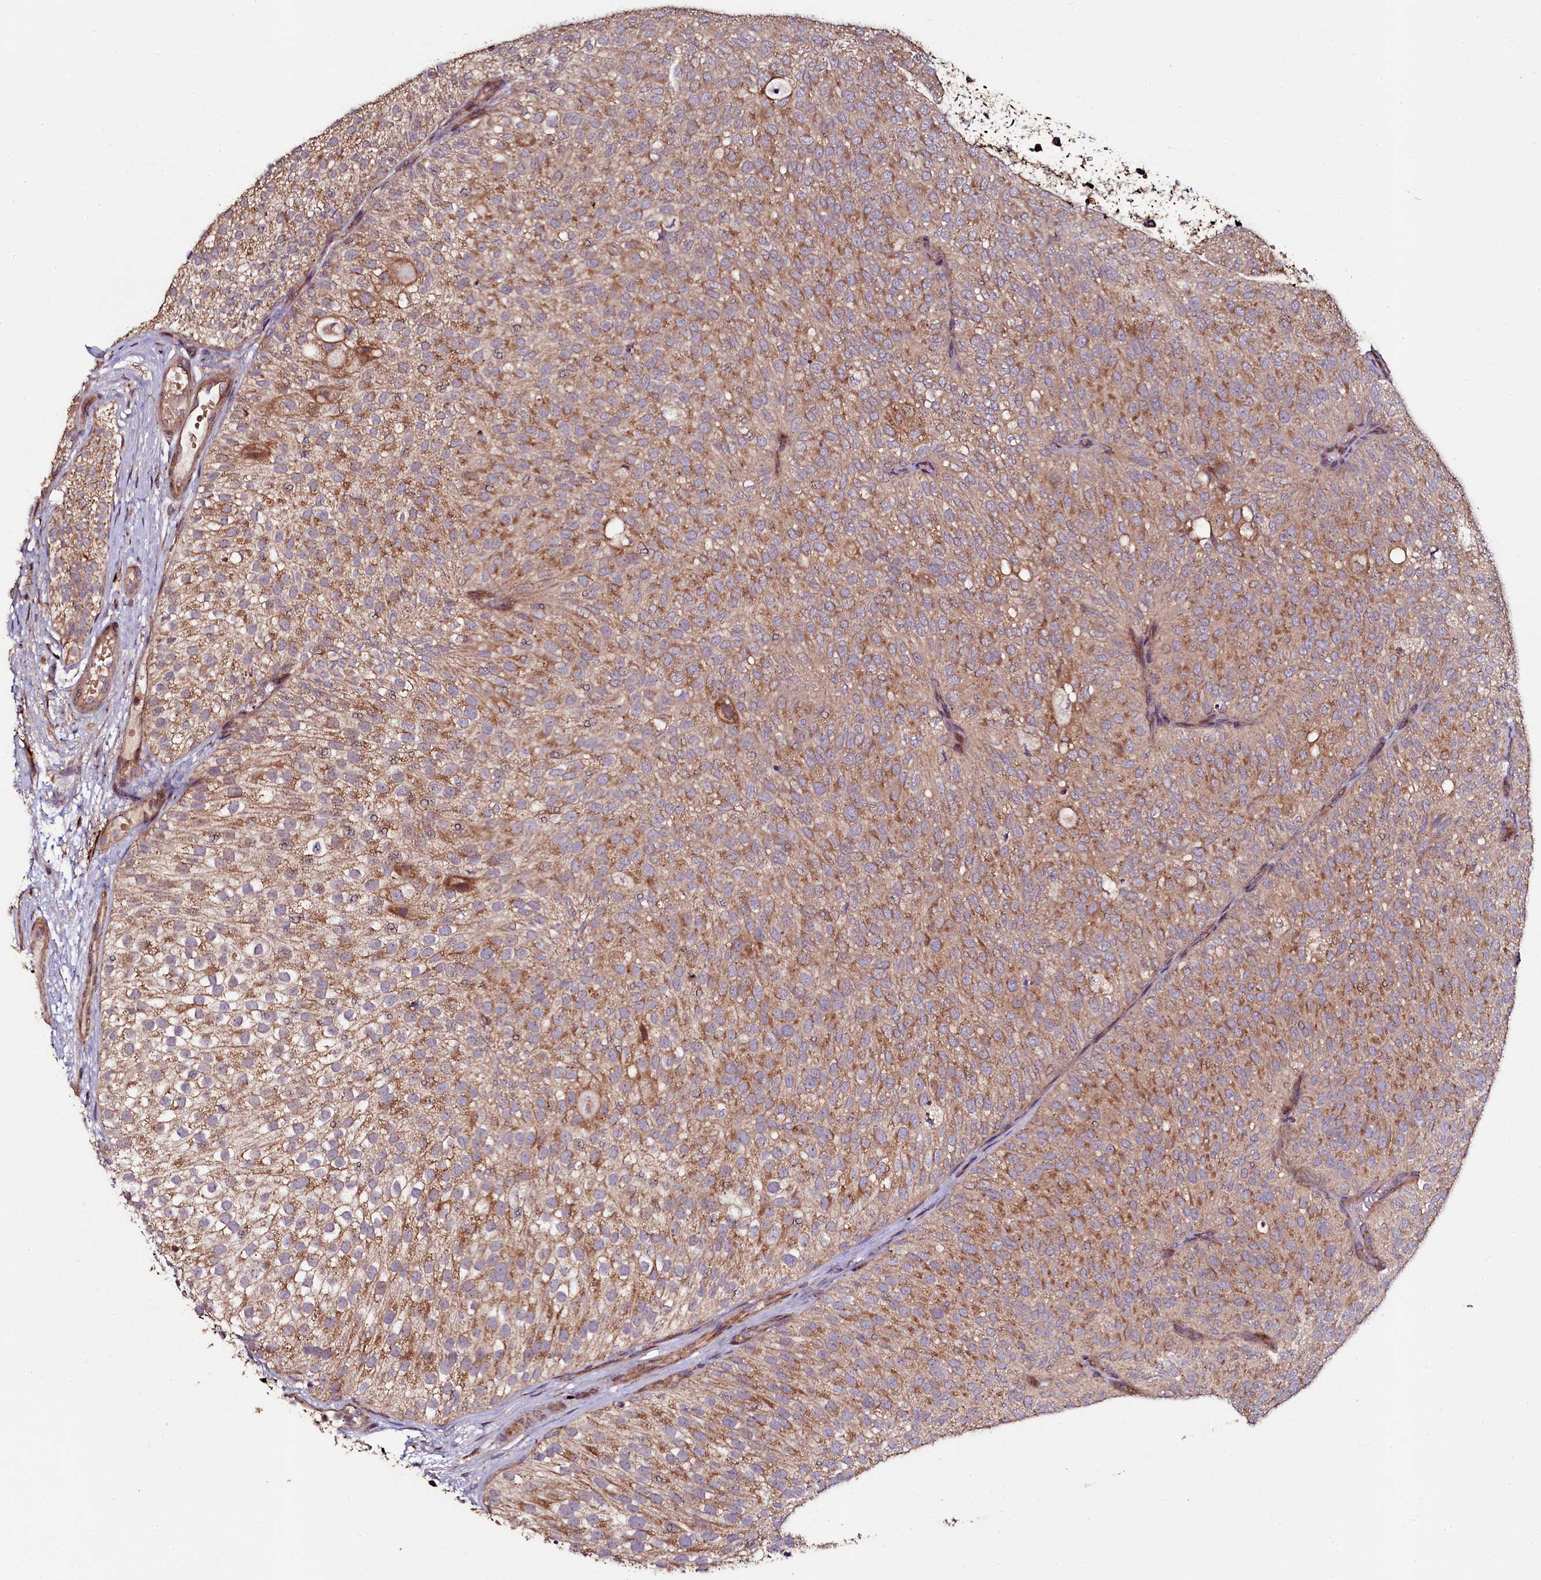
{"staining": {"intensity": "moderate", "quantity": ">75%", "location": "cytoplasmic/membranous"}, "tissue": "urothelial cancer", "cell_type": "Tumor cells", "image_type": "cancer", "snomed": [{"axis": "morphology", "description": "Urothelial carcinoma, Low grade"}, {"axis": "topography", "description": "Urinary bladder"}], "caption": "Immunohistochemical staining of human urothelial carcinoma (low-grade) demonstrates medium levels of moderate cytoplasmic/membranous protein expression in about >75% of tumor cells. (brown staining indicates protein expression, while blue staining denotes nuclei).", "gene": "SEC24C", "patient": {"sex": "male", "age": 78}}